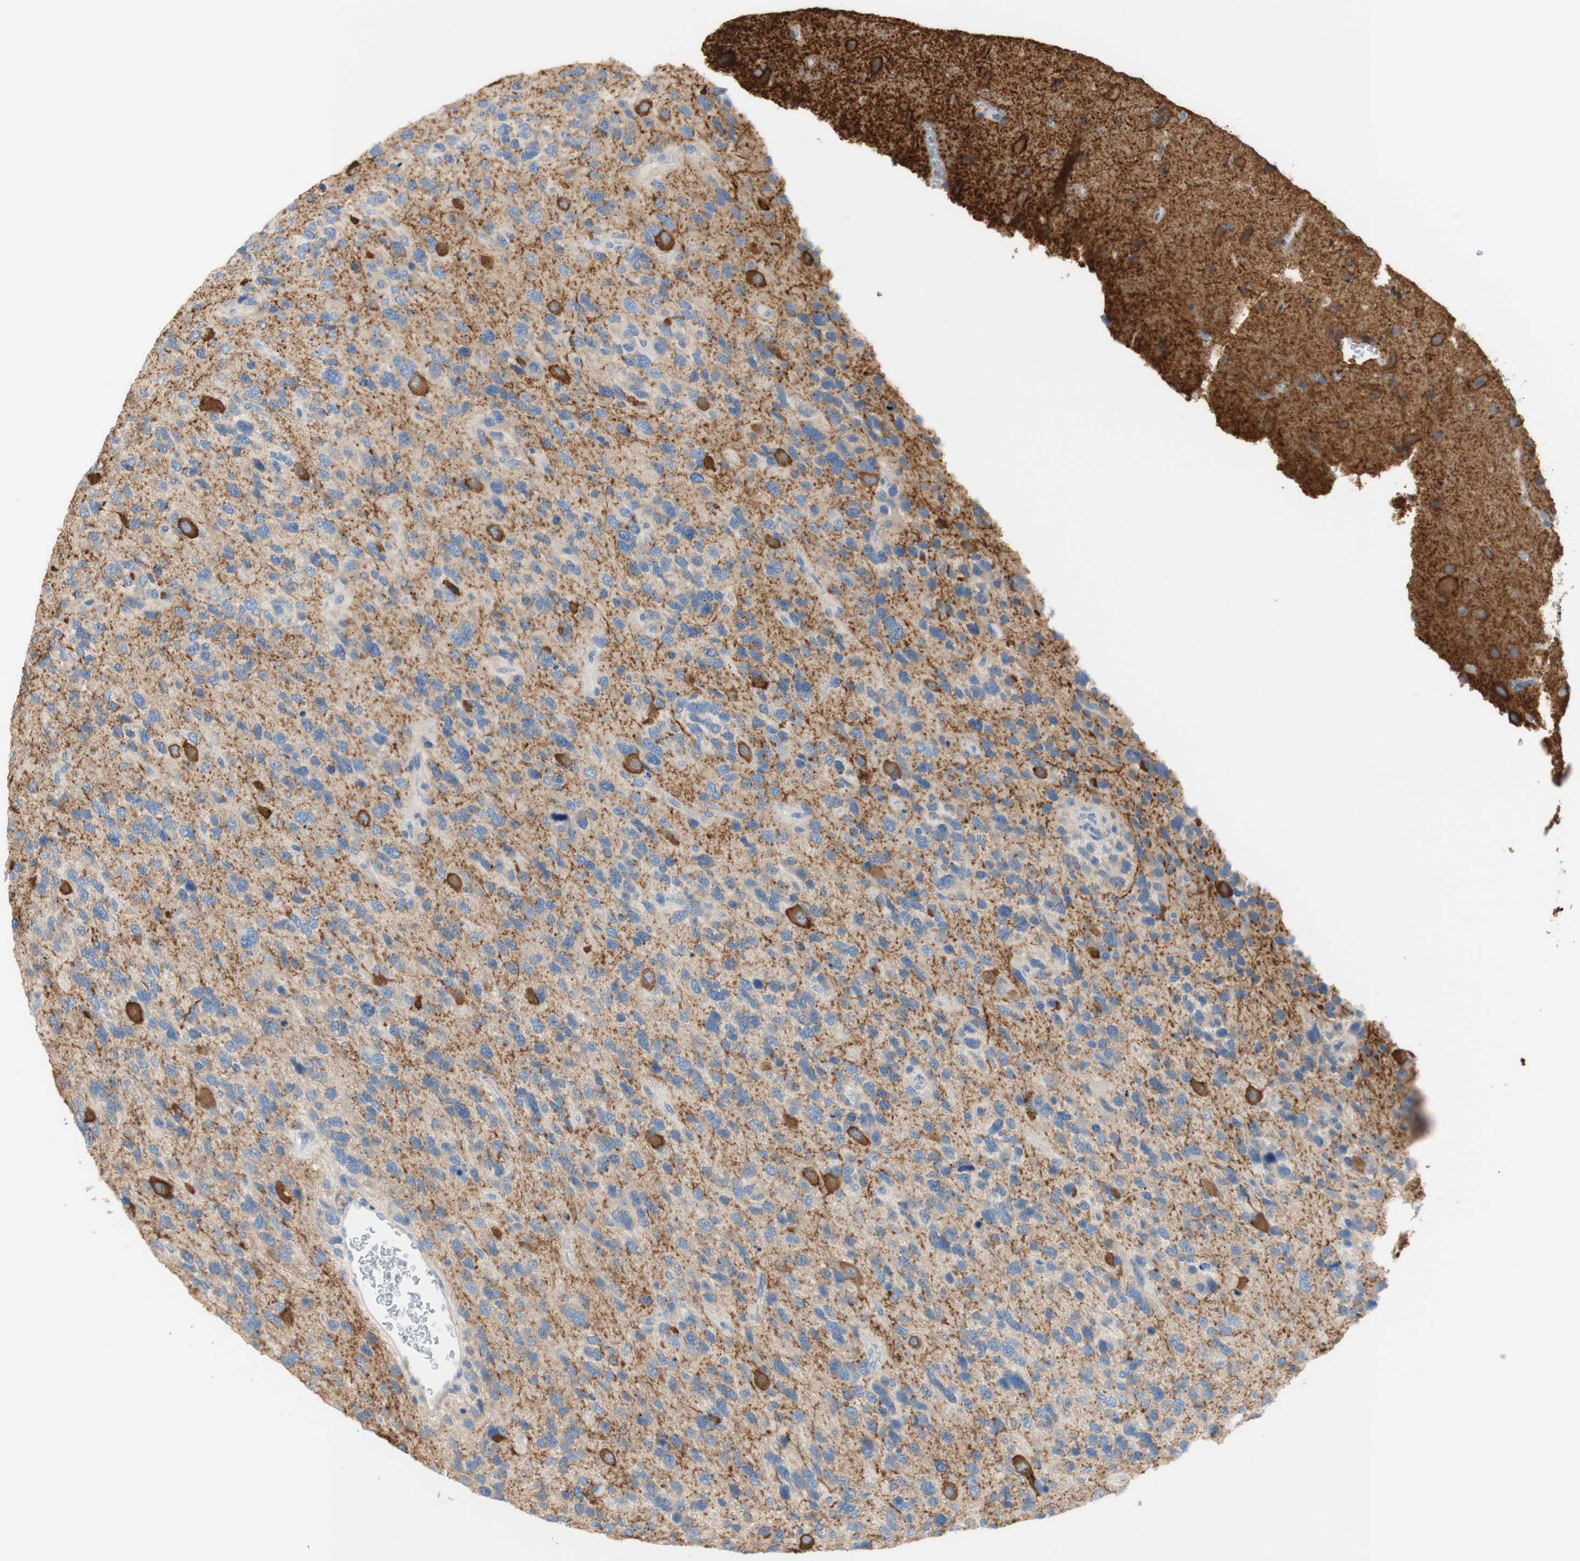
{"staining": {"intensity": "negative", "quantity": "none", "location": "none"}, "tissue": "glioma", "cell_type": "Tumor cells", "image_type": "cancer", "snomed": [{"axis": "morphology", "description": "Glioma, malignant, High grade"}, {"axis": "topography", "description": "Brain"}], "caption": "IHC of high-grade glioma (malignant) demonstrates no positivity in tumor cells.", "gene": "ATP2B1", "patient": {"sex": "female", "age": 58}}